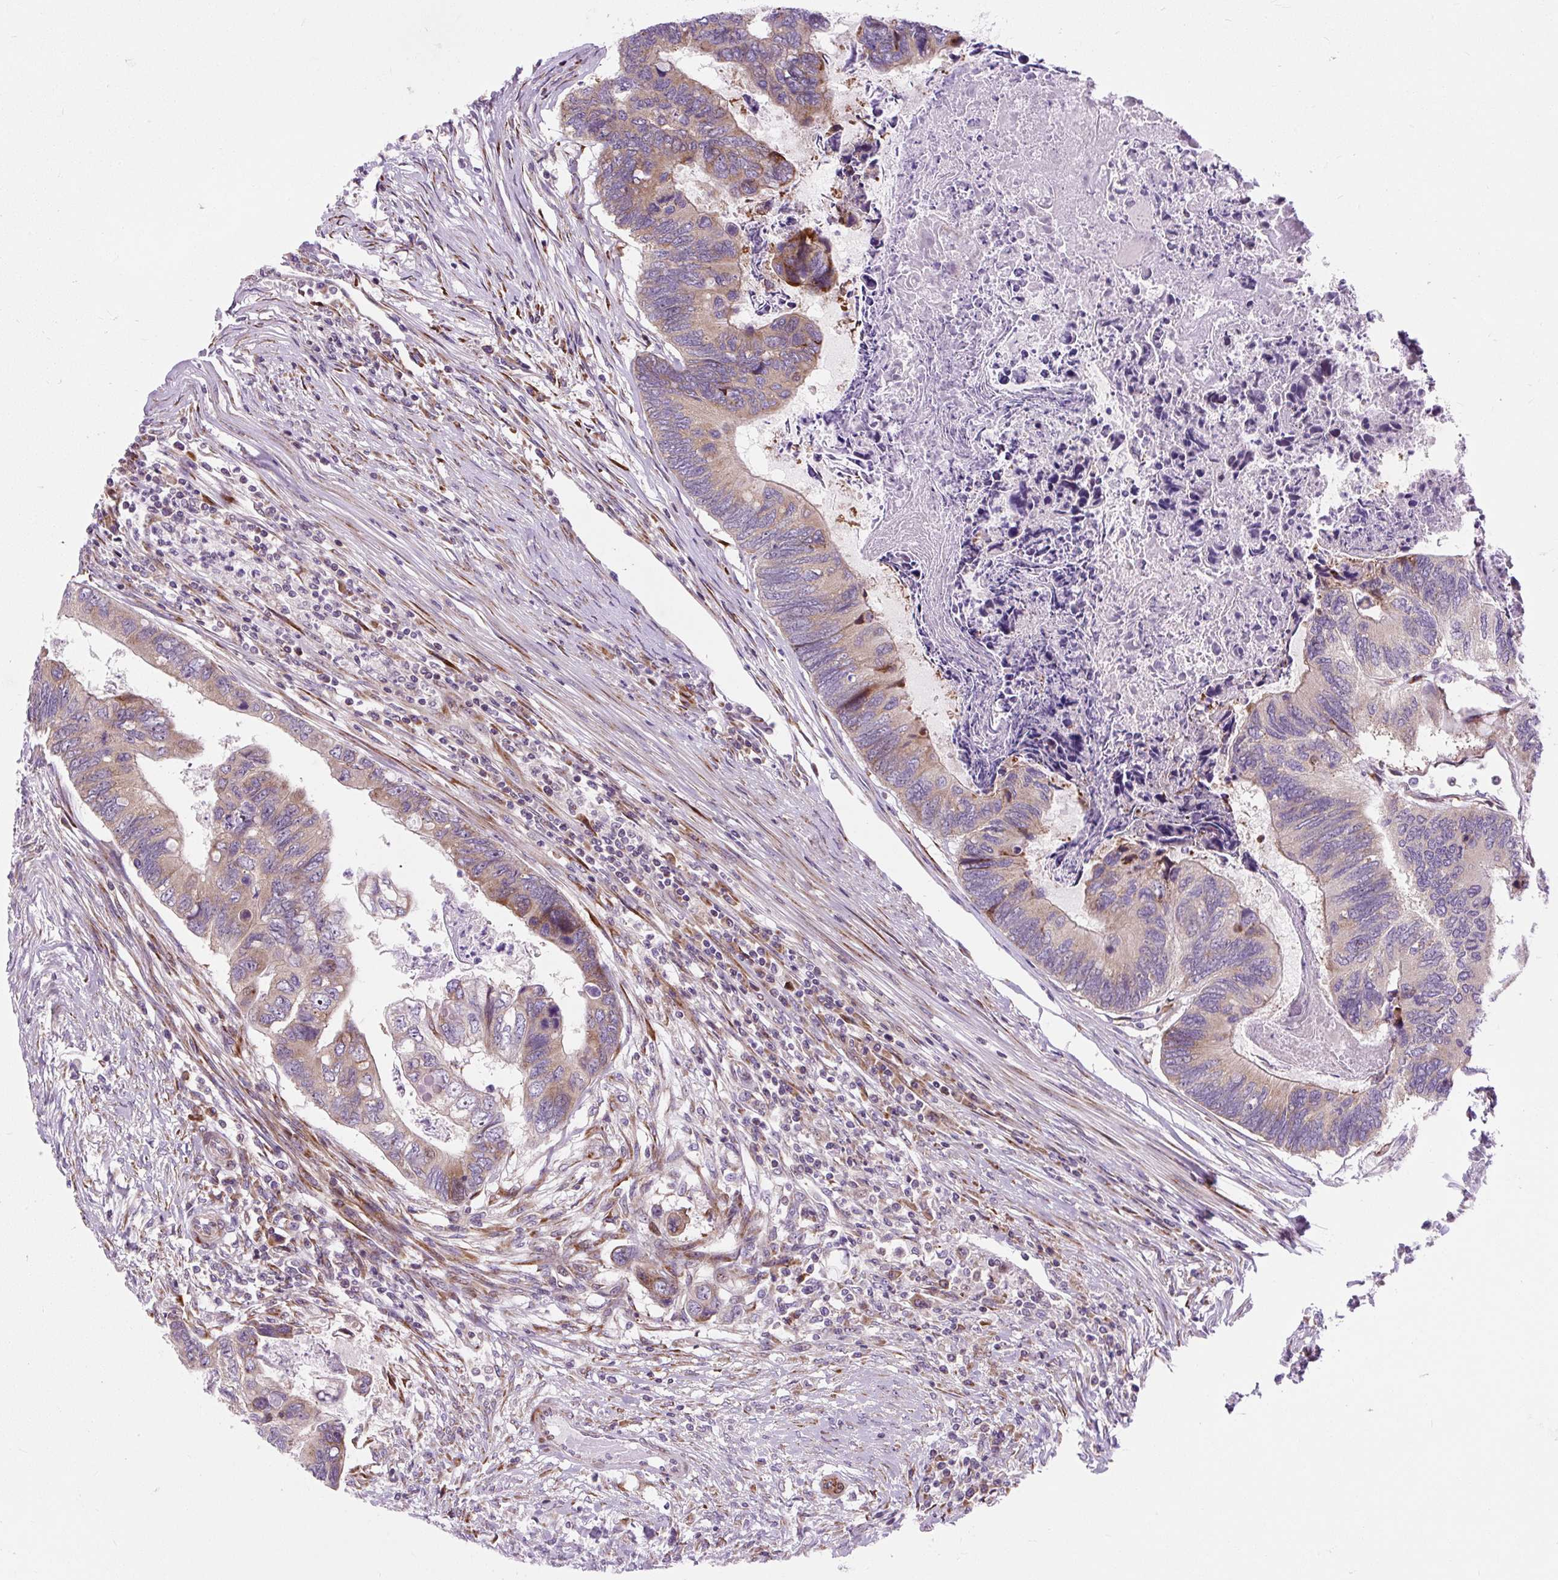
{"staining": {"intensity": "weak", "quantity": ">75%", "location": "cytoplasmic/membranous"}, "tissue": "colorectal cancer", "cell_type": "Tumor cells", "image_type": "cancer", "snomed": [{"axis": "morphology", "description": "Adenocarcinoma, NOS"}, {"axis": "topography", "description": "Colon"}], "caption": "A histopathology image of human colorectal adenocarcinoma stained for a protein reveals weak cytoplasmic/membranous brown staining in tumor cells.", "gene": "CISD3", "patient": {"sex": "female", "age": 67}}